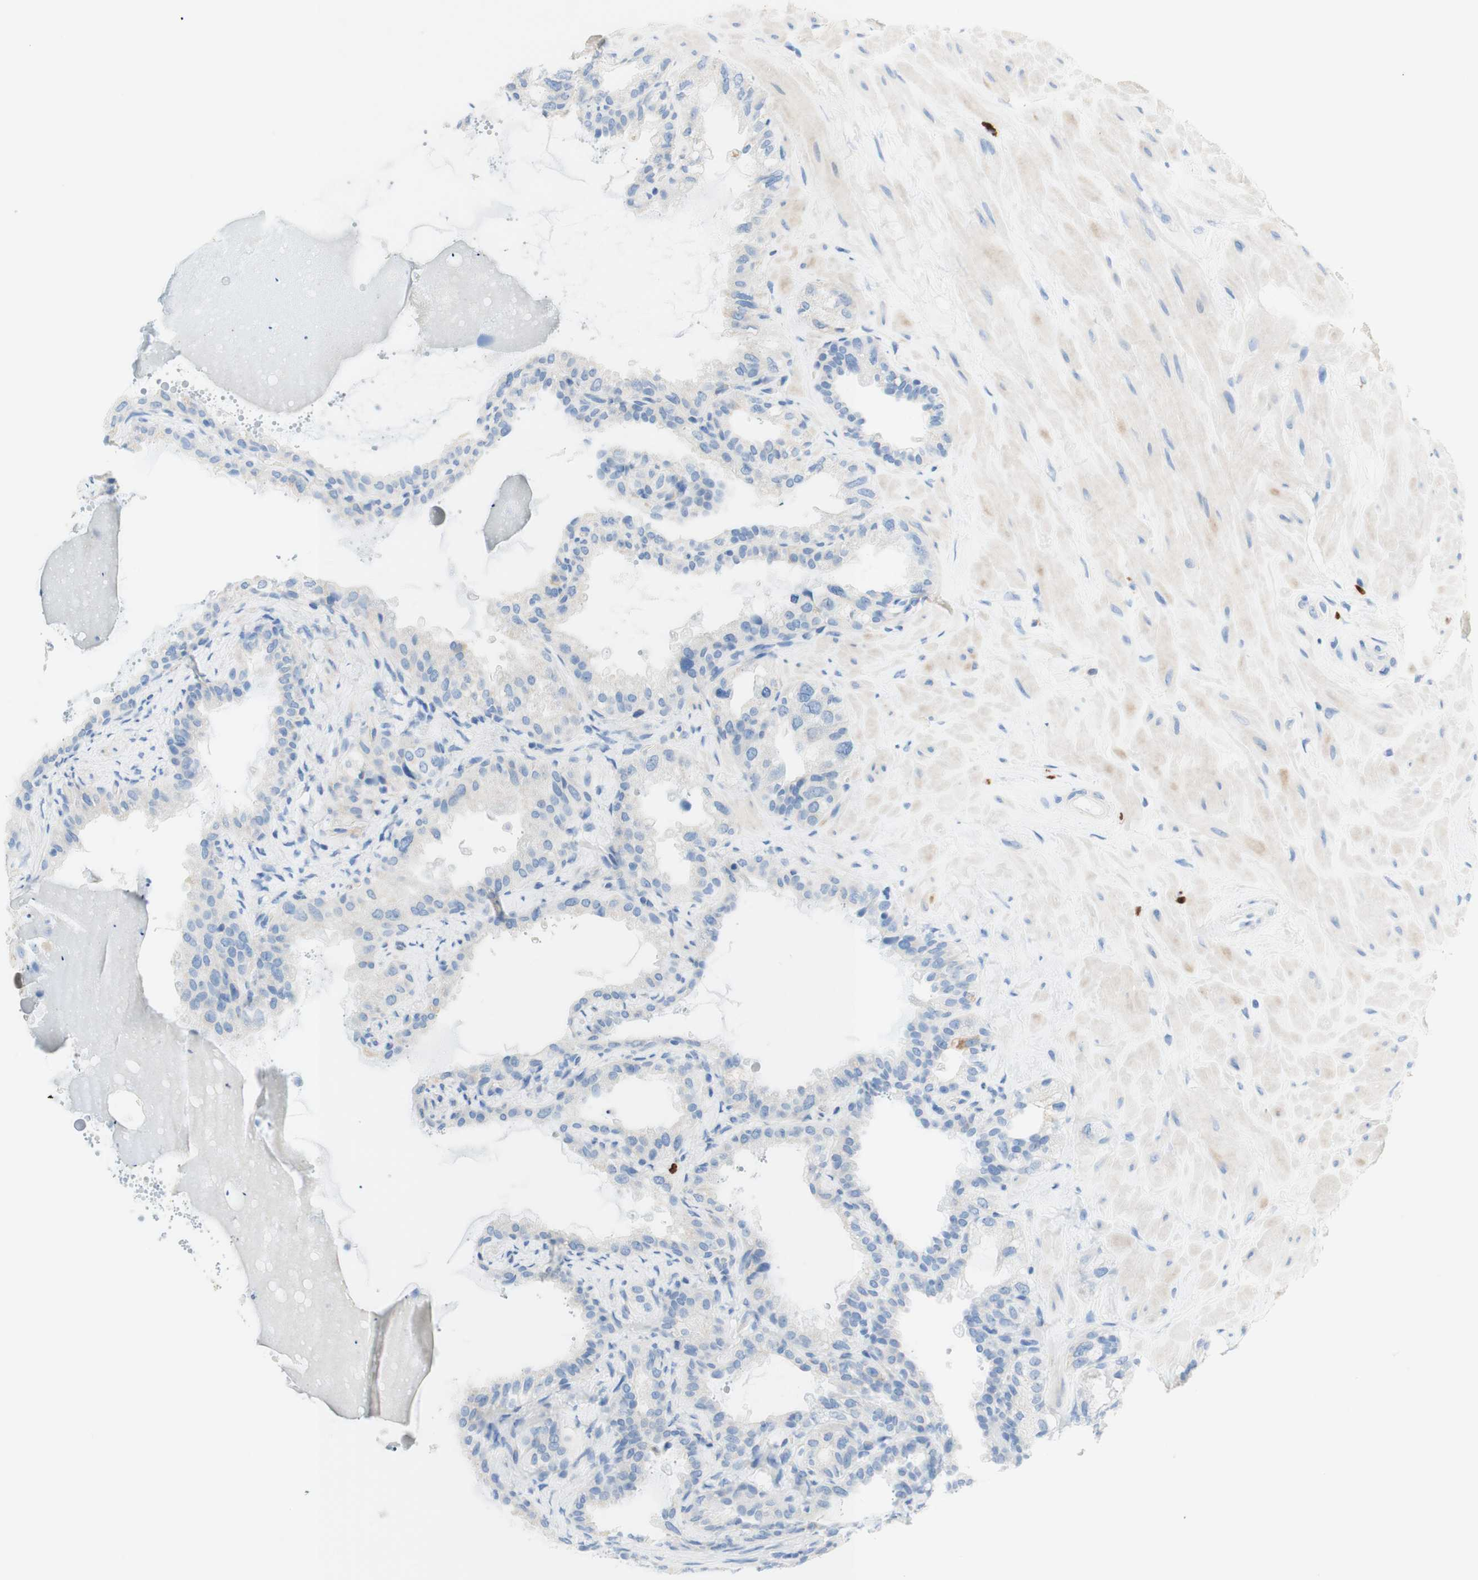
{"staining": {"intensity": "negative", "quantity": "none", "location": "none"}, "tissue": "seminal vesicle", "cell_type": "Glandular cells", "image_type": "normal", "snomed": [{"axis": "morphology", "description": "Normal tissue, NOS"}, {"axis": "topography", "description": "Seminal veicle"}], "caption": "IHC of normal seminal vesicle exhibits no positivity in glandular cells.", "gene": "CEACAM1", "patient": {"sex": "male", "age": 68}}